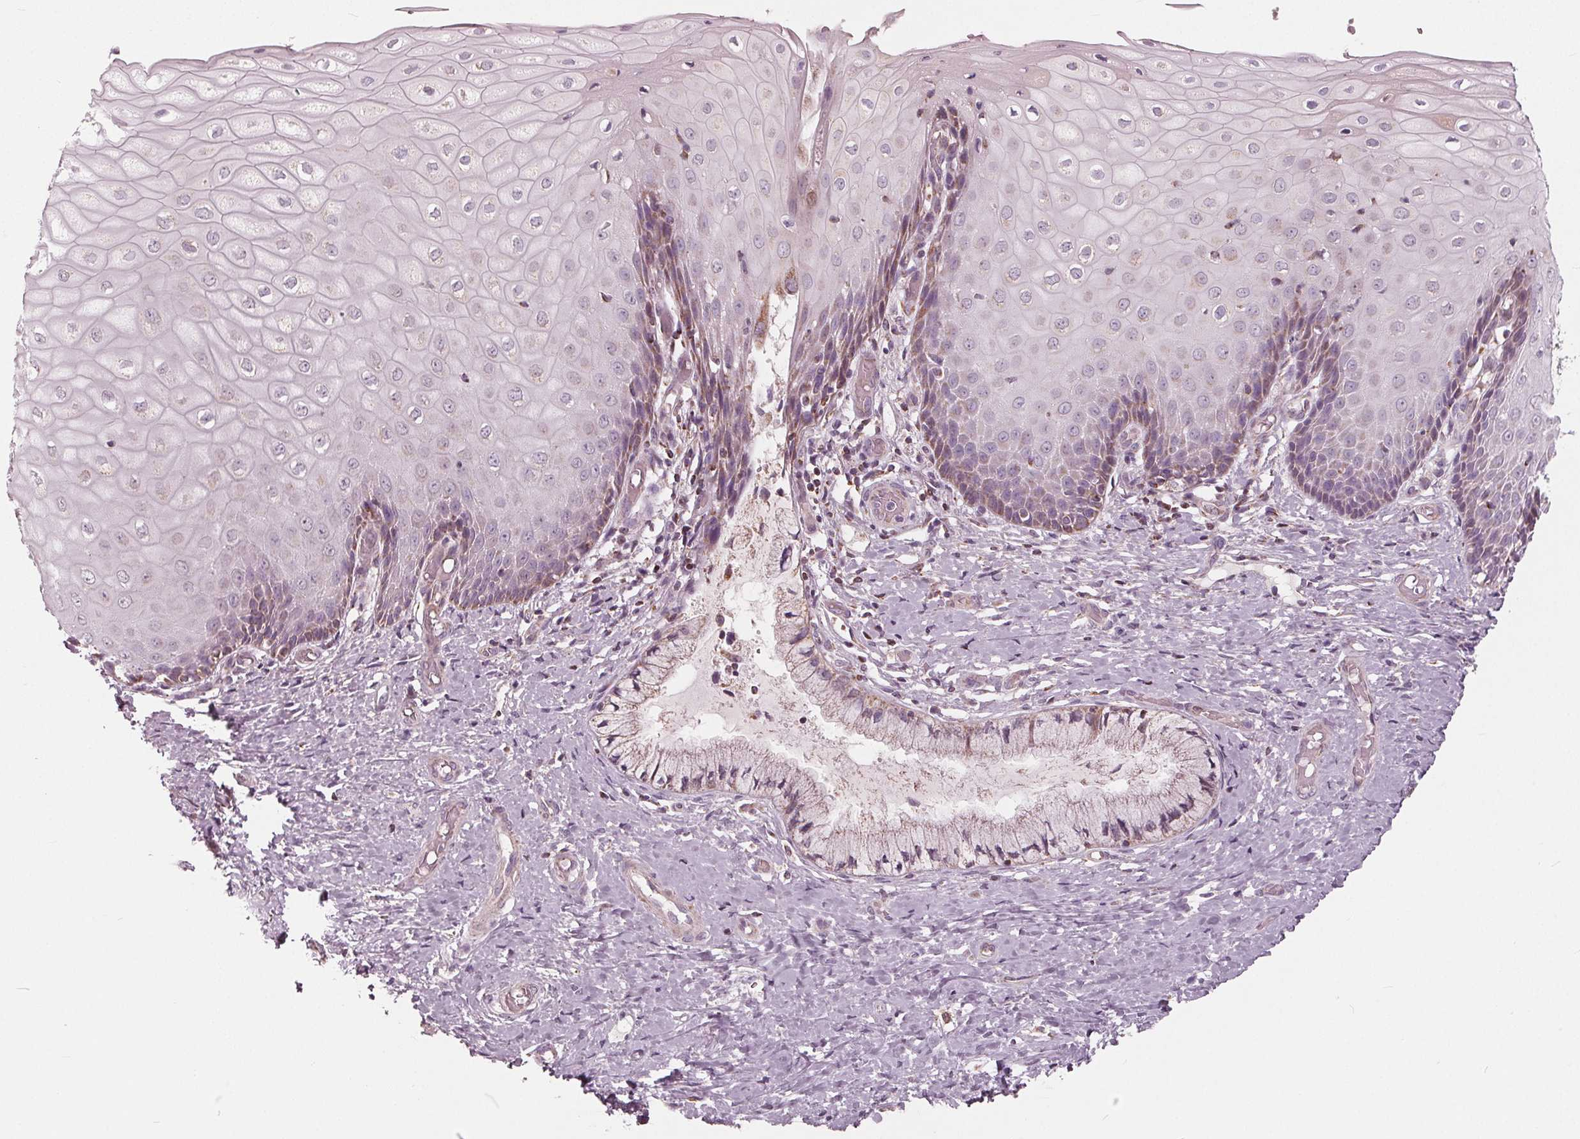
{"staining": {"intensity": "weak", "quantity": "25%-75%", "location": "cytoplasmic/membranous"}, "tissue": "cervix", "cell_type": "Glandular cells", "image_type": "normal", "snomed": [{"axis": "morphology", "description": "Normal tissue, NOS"}, {"axis": "topography", "description": "Cervix"}], "caption": "Protein staining of normal cervix shows weak cytoplasmic/membranous positivity in about 25%-75% of glandular cells. (DAB = brown stain, brightfield microscopy at high magnification).", "gene": "DCAF4L2", "patient": {"sex": "female", "age": 37}}